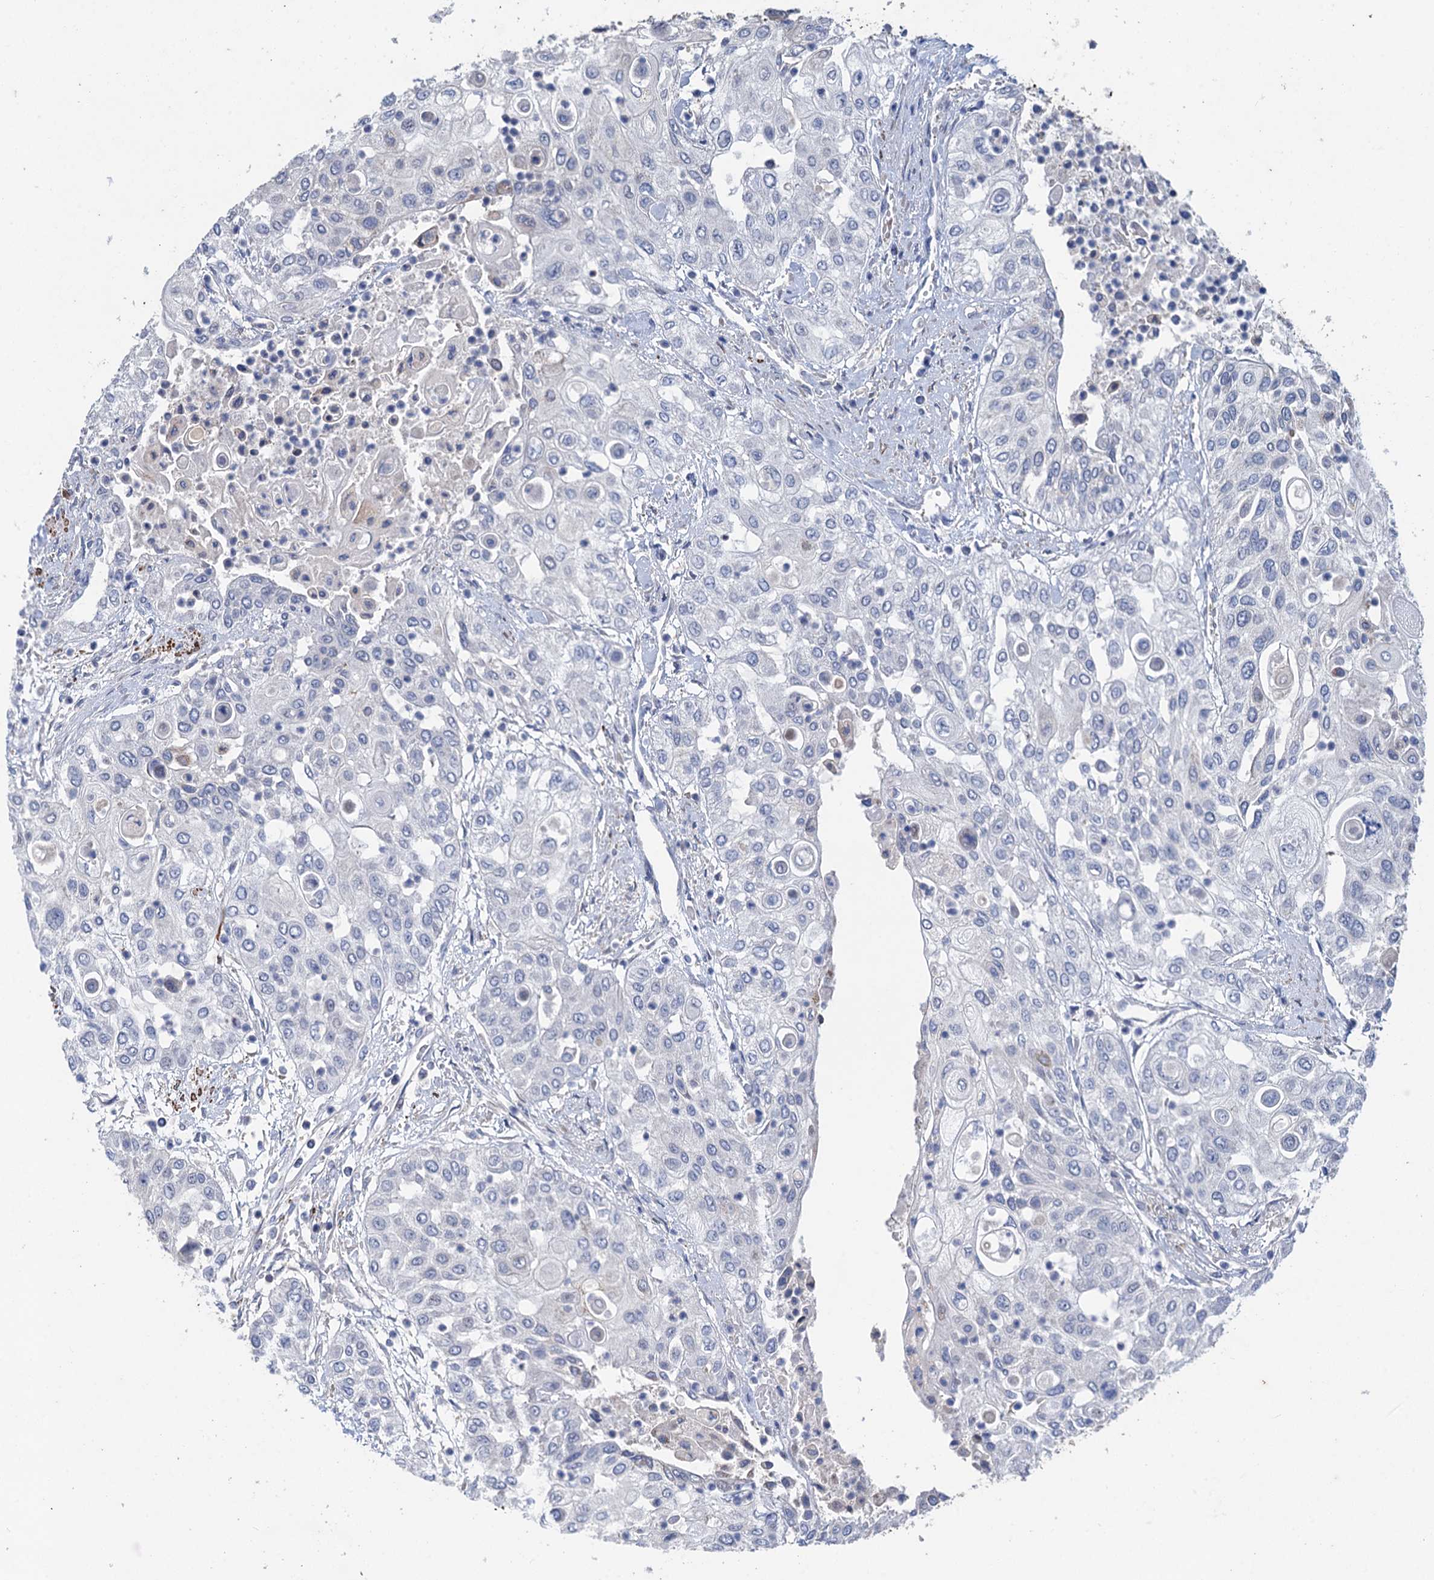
{"staining": {"intensity": "negative", "quantity": "none", "location": "none"}, "tissue": "urothelial cancer", "cell_type": "Tumor cells", "image_type": "cancer", "snomed": [{"axis": "morphology", "description": "Urothelial carcinoma, High grade"}, {"axis": "topography", "description": "Urinary bladder"}], "caption": "Tumor cells are negative for protein expression in human urothelial carcinoma (high-grade).", "gene": "ESYT3", "patient": {"sex": "female", "age": 79}}